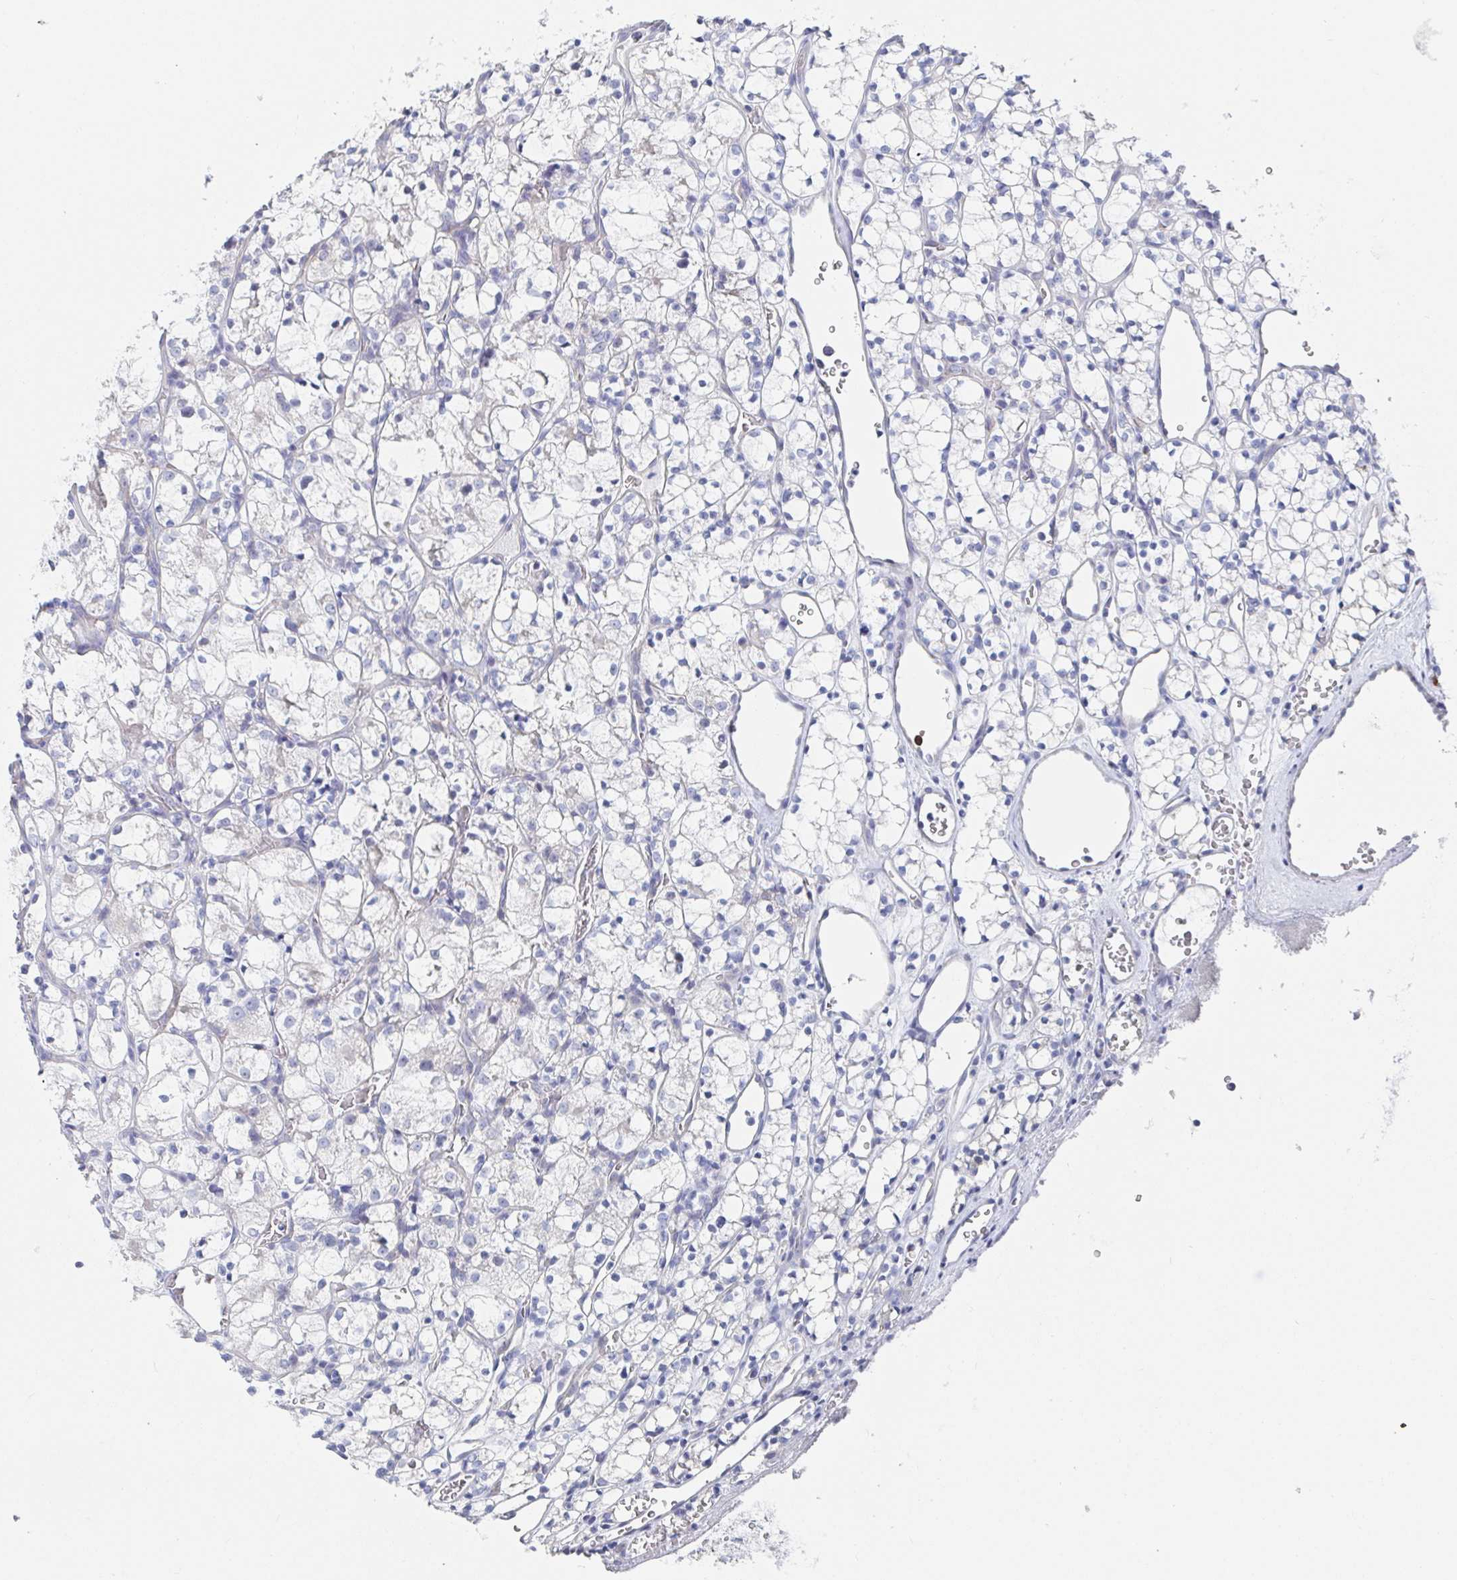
{"staining": {"intensity": "negative", "quantity": "none", "location": "none"}, "tissue": "renal cancer", "cell_type": "Tumor cells", "image_type": "cancer", "snomed": [{"axis": "morphology", "description": "Adenocarcinoma, NOS"}, {"axis": "topography", "description": "Kidney"}], "caption": "Tumor cells are negative for brown protein staining in renal cancer.", "gene": "PACSIN1", "patient": {"sex": "female", "age": 69}}